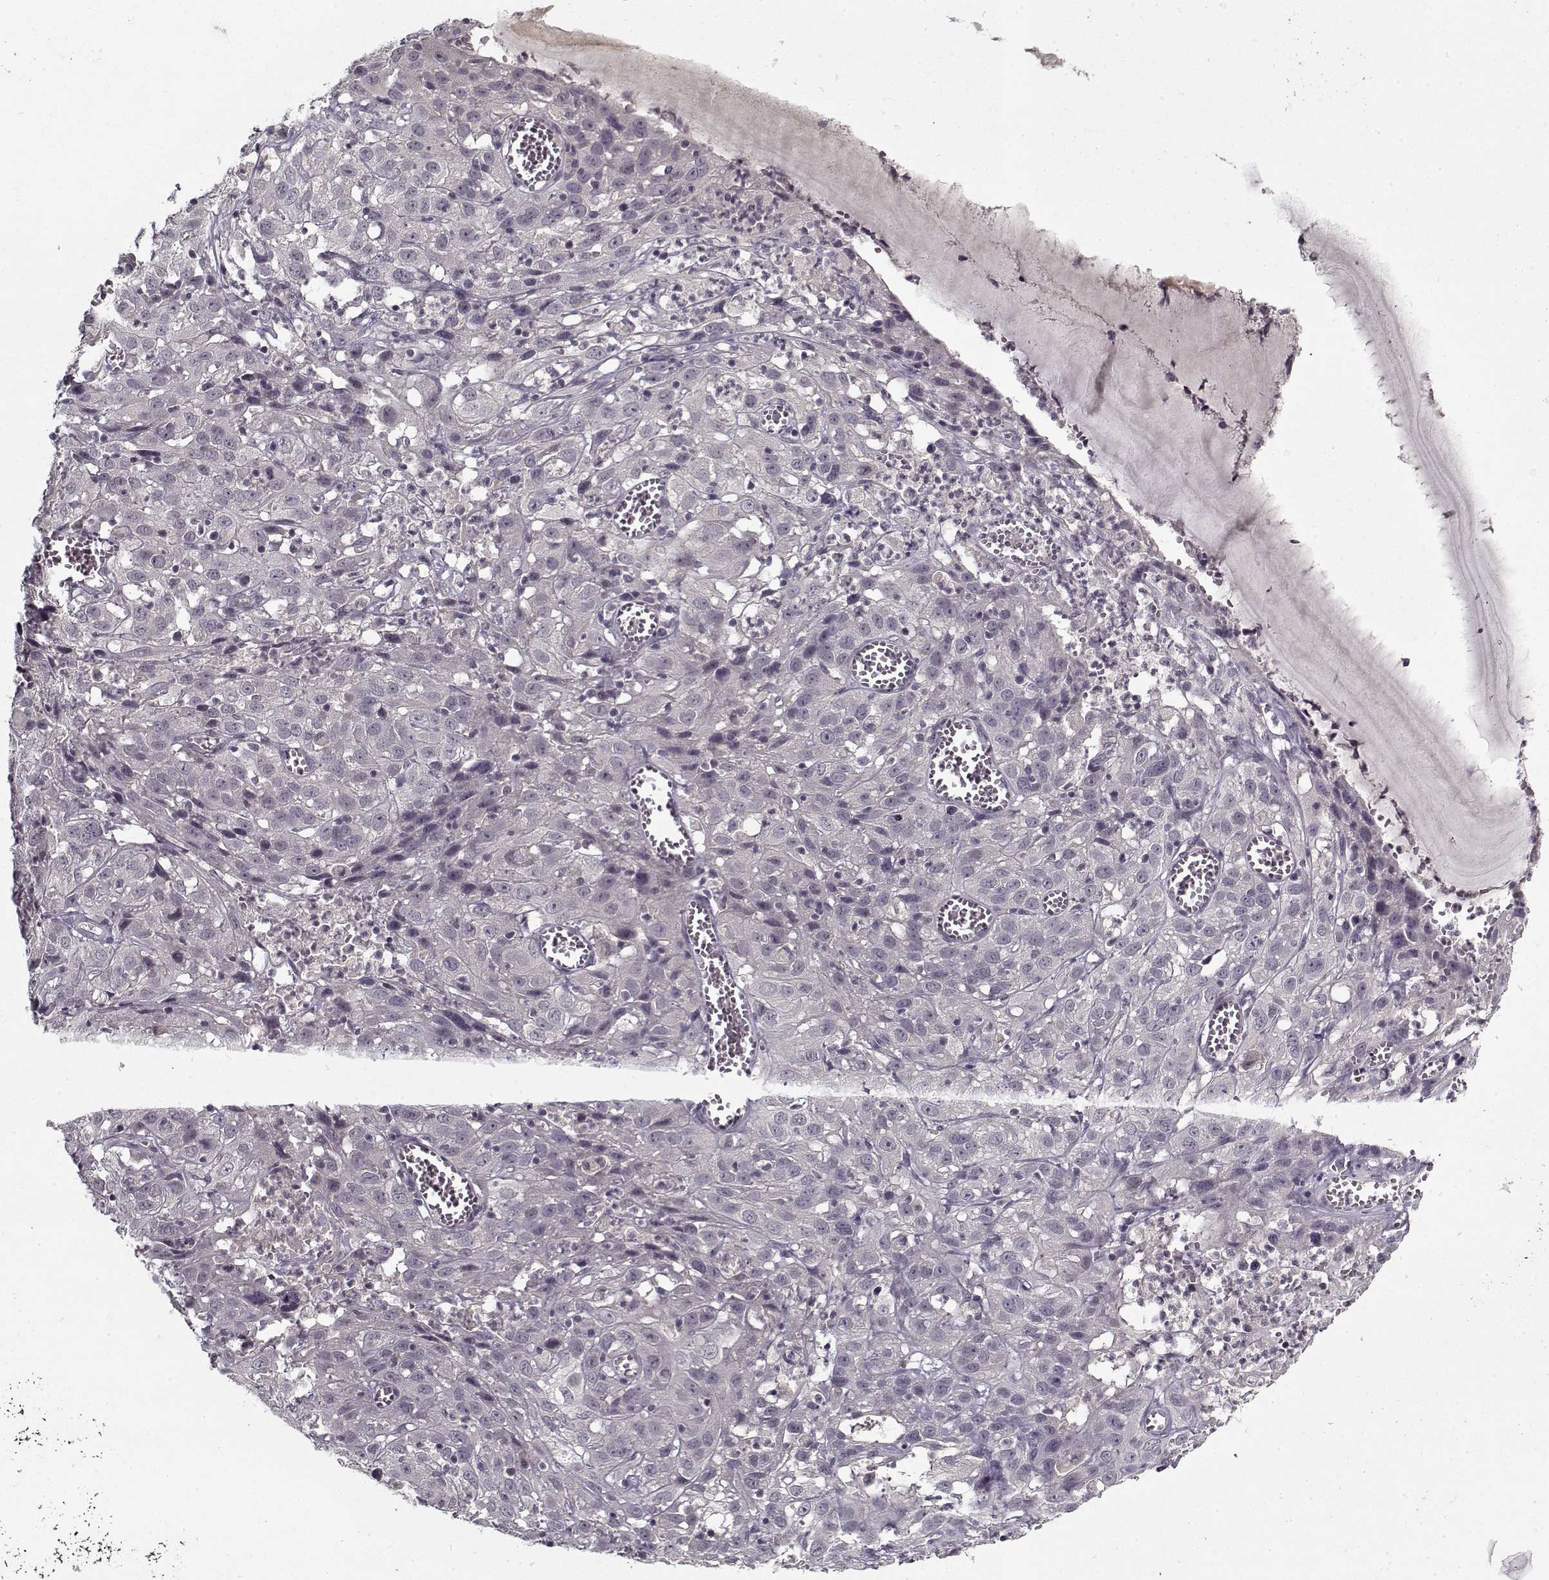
{"staining": {"intensity": "negative", "quantity": "none", "location": "none"}, "tissue": "cervical cancer", "cell_type": "Tumor cells", "image_type": "cancer", "snomed": [{"axis": "morphology", "description": "Squamous cell carcinoma, NOS"}, {"axis": "topography", "description": "Cervix"}], "caption": "Micrograph shows no significant protein positivity in tumor cells of cervical cancer (squamous cell carcinoma). (Brightfield microscopy of DAB (3,3'-diaminobenzidine) IHC at high magnification).", "gene": "LAMA2", "patient": {"sex": "female", "age": 32}}